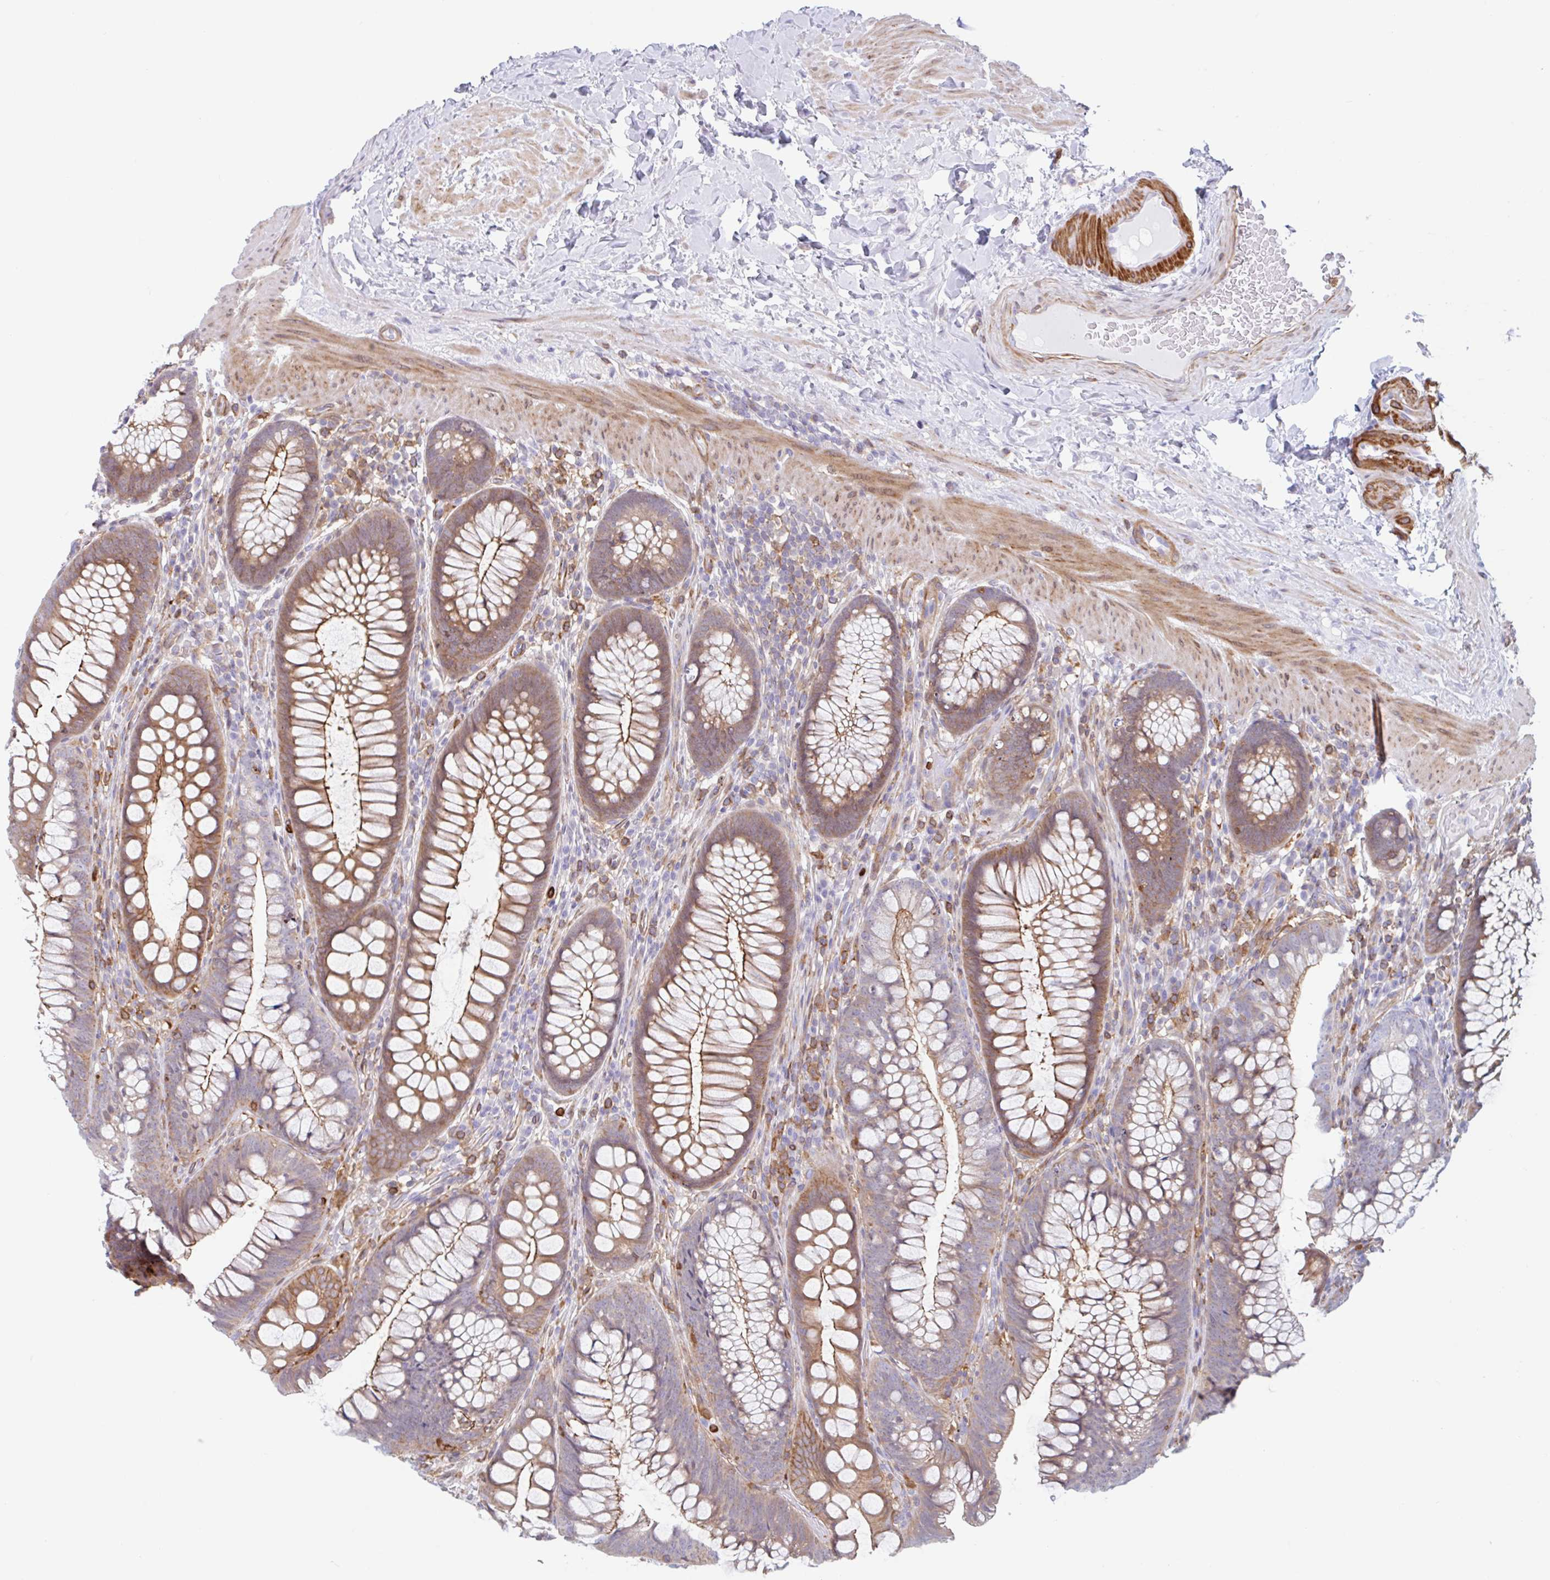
{"staining": {"intensity": "moderate", "quantity": ">75%", "location": "cytoplasmic/membranous"}, "tissue": "colon", "cell_type": "Endothelial cells", "image_type": "normal", "snomed": [{"axis": "morphology", "description": "Normal tissue, NOS"}, {"axis": "morphology", "description": "Adenoma, NOS"}, {"axis": "topography", "description": "Soft tissue"}, {"axis": "topography", "description": "Colon"}], "caption": "Protein analysis of benign colon exhibits moderate cytoplasmic/membranous expression in about >75% of endothelial cells.", "gene": "EFHD1", "patient": {"sex": "male", "age": 47}}